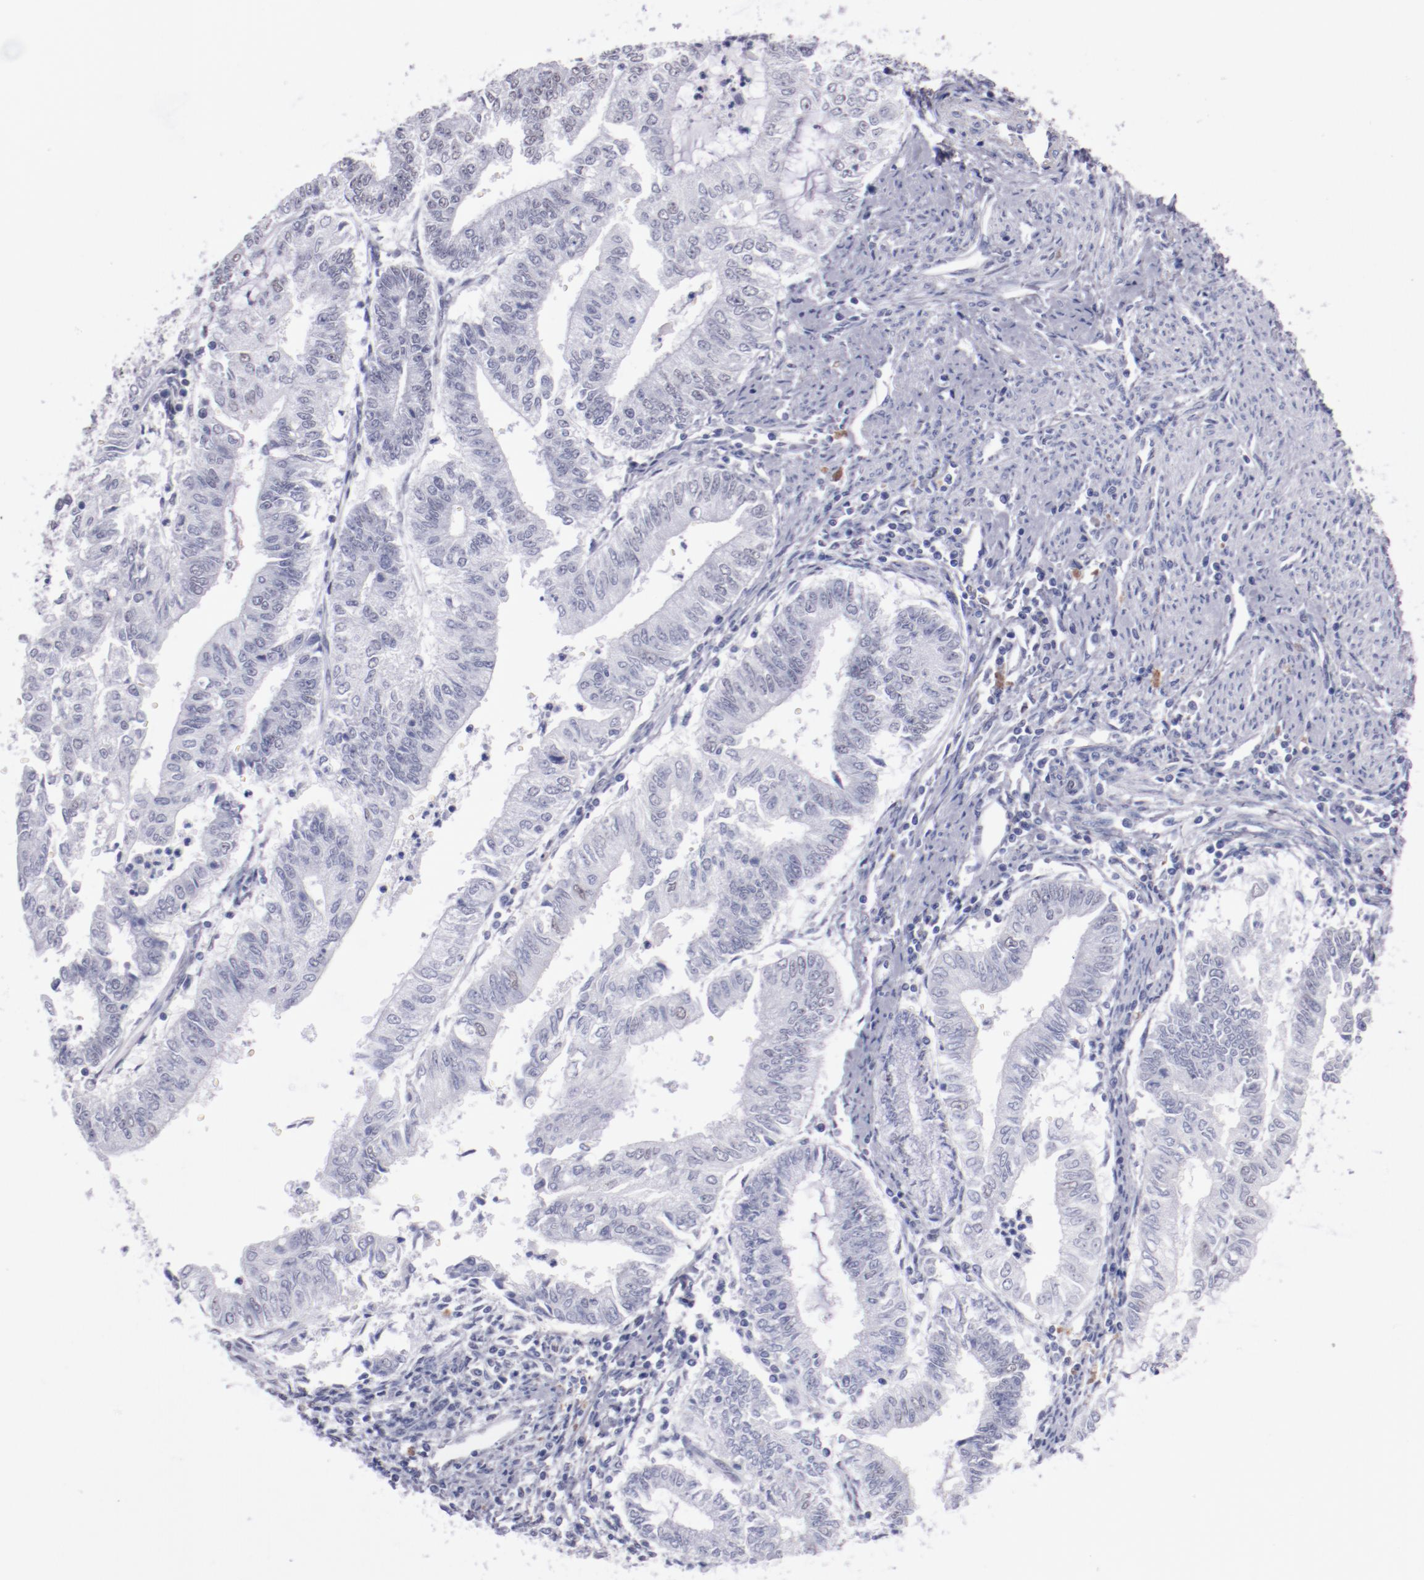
{"staining": {"intensity": "negative", "quantity": "none", "location": "none"}, "tissue": "endometrial cancer", "cell_type": "Tumor cells", "image_type": "cancer", "snomed": [{"axis": "morphology", "description": "Adenocarcinoma, NOS"}, {"axis": "topography", "description": "Endometrium"}], "caption": "A high-resolution histopathology image shows immunohistochemistry staining of endometrial cancer, which displays no significant positivity in tumor cells.", "gene": "HNF1B", "patient": {"sex": "female", "age": 66}}